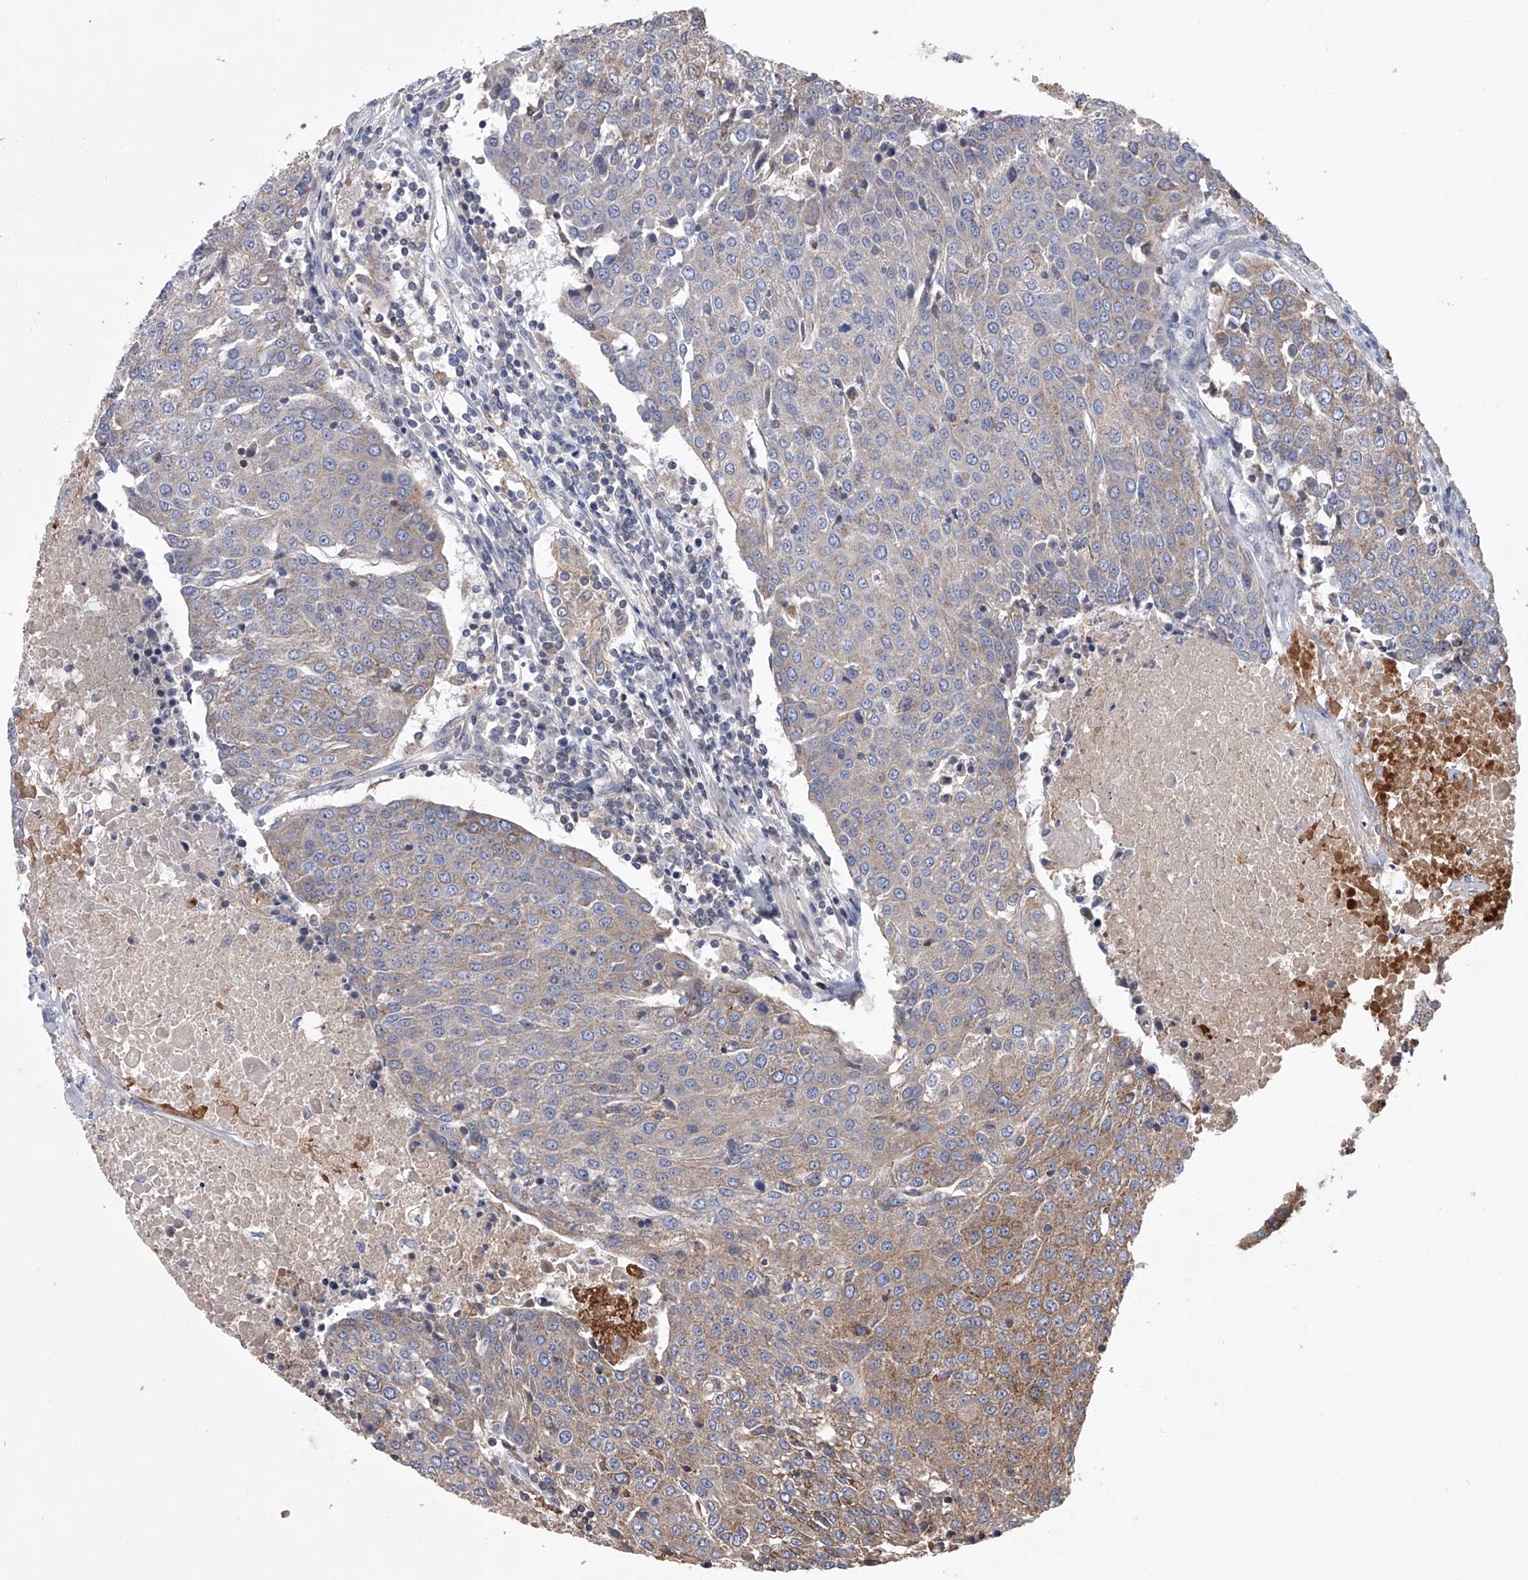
{"staining": {"intensity": "moderate", "quantity": "<25%", "location": "cytoplasmic/membranous"}, "tissue": "urothelial cancer", "cell_type": "Tumor cells", "image_type": "cancer", "snomed": [{"axis": "morphology", "description": "Urothelial carcinoma, High grade"}, {"axis": "topography", "description": "Urinary bladder"}], "caption": "Immunohistochemistry (DAB (3,3'-diaminobenzidine)) staining of human urothelial cancer reveals moderate cytoplasmic/membranous protein positivity in approximately <25% of tumor cells. (brown staining indicates protein expression, while blue staining denotes nuclei).", "gene": "CUL7", "patient": {"sex": "female", "age": 85}}